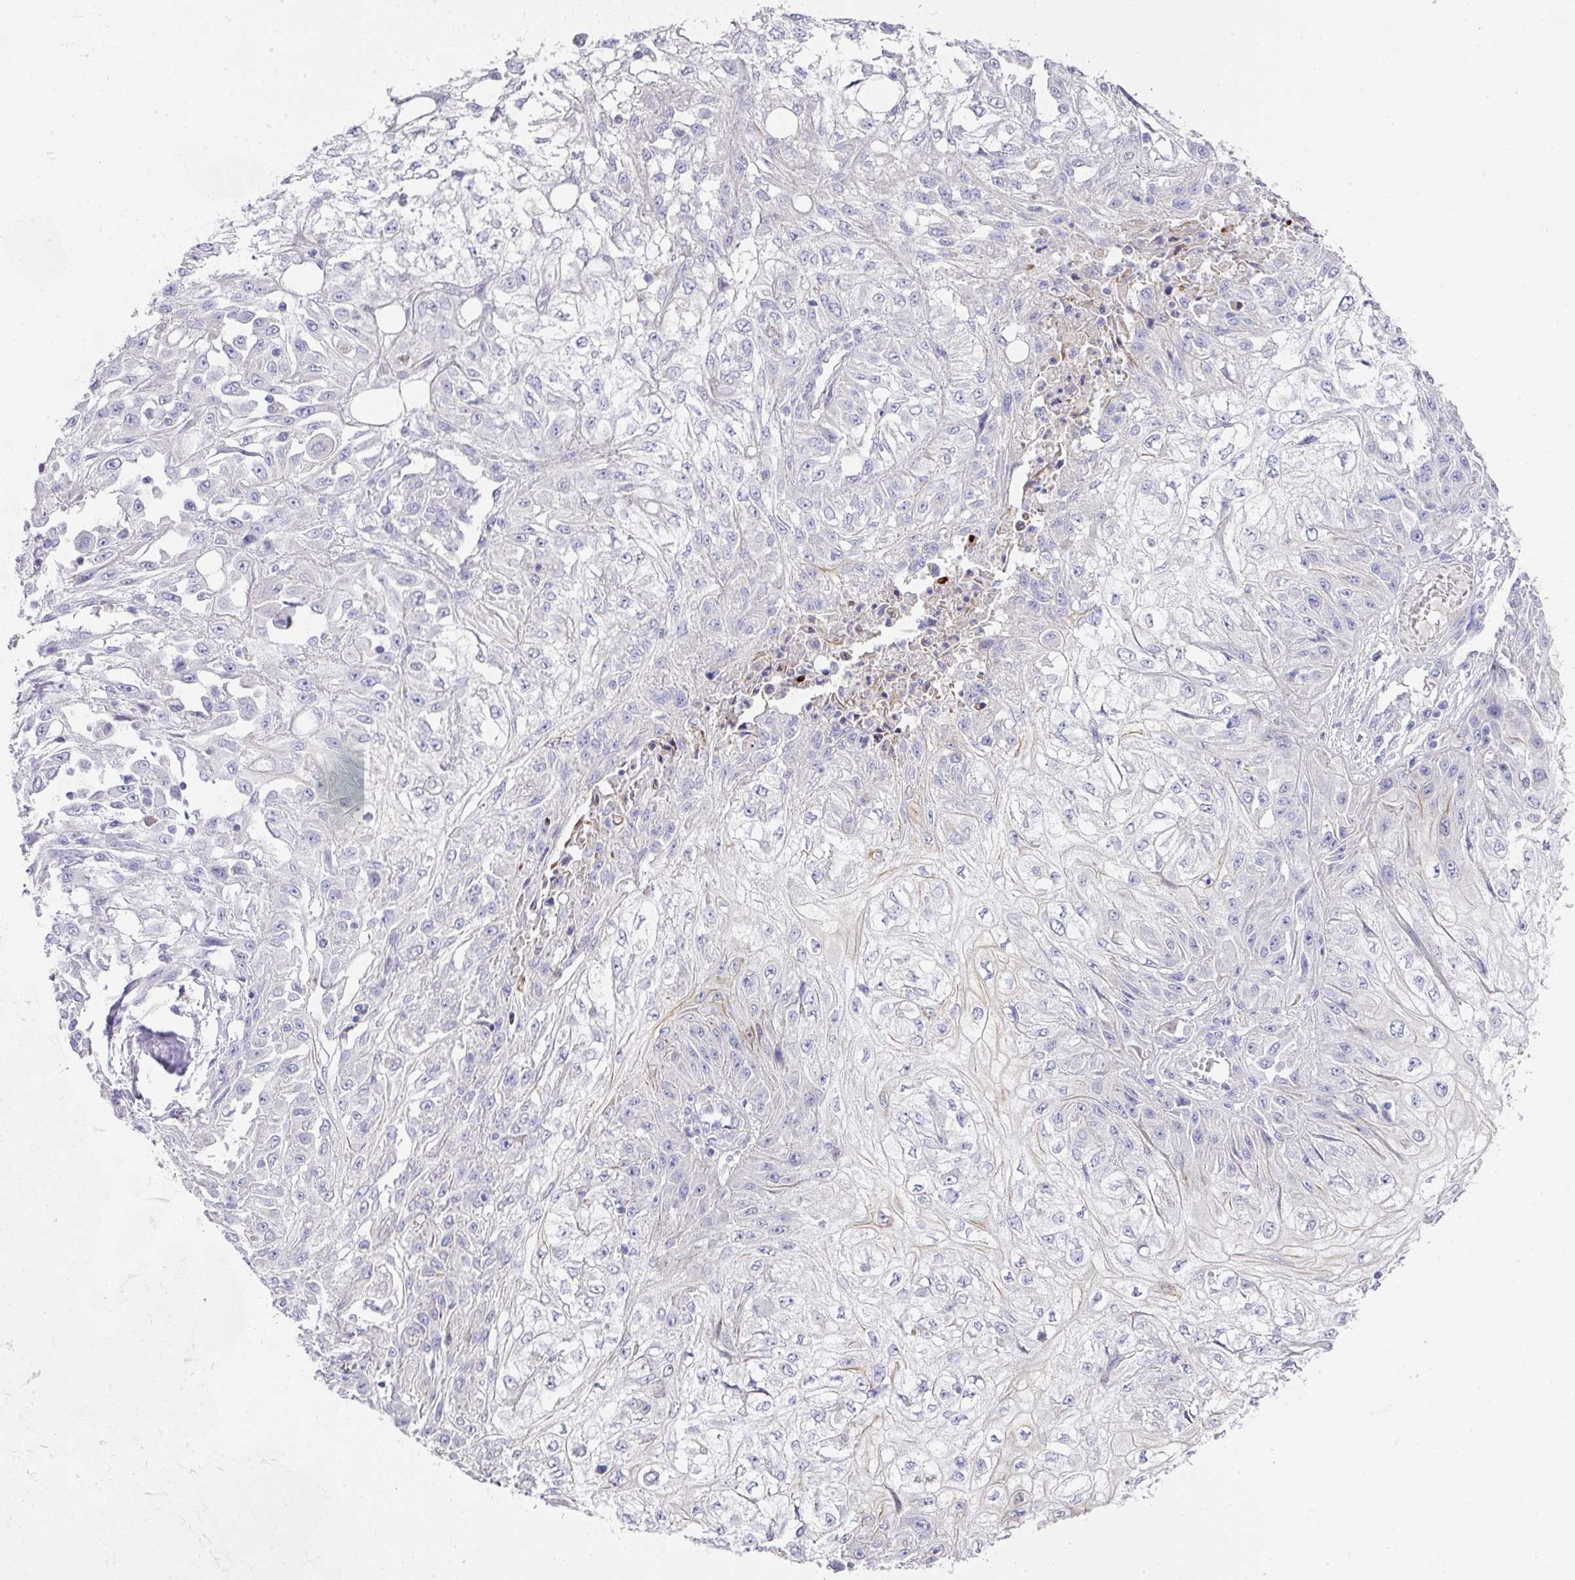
{"staining": {"intensity": "weak", "quantity": "<25%", "location": "cytoplasmic/membranous"}, "tissue": "skin cancer", "cell_type": "Tumor cells", "image_type": "cancer", "snomed": [{"axis": "morphology", "description": "Squamous cell carcinoma, NOS"}, {"axis": "morphology", "description": "Squamous cell carcinoma, metastatic, NOS"}, {"axis": "topography", "description": "Skin"}, {"axis": "topography", "description": "Lymph node"}], "caption": "DAB immunohistochemical staining of human skin cancer (metastatic squamous cell carcinoma) exhibits no significant staining in tumor cells. (Stains: DAB (3,3'-diaminobenzidine) immunohistochemistry with hematoxylin counter stain, Microscopy: brightfield microscopy at high magnification).", "gene": "TARM1", "patient": {"sex": "male", "age": 75}}